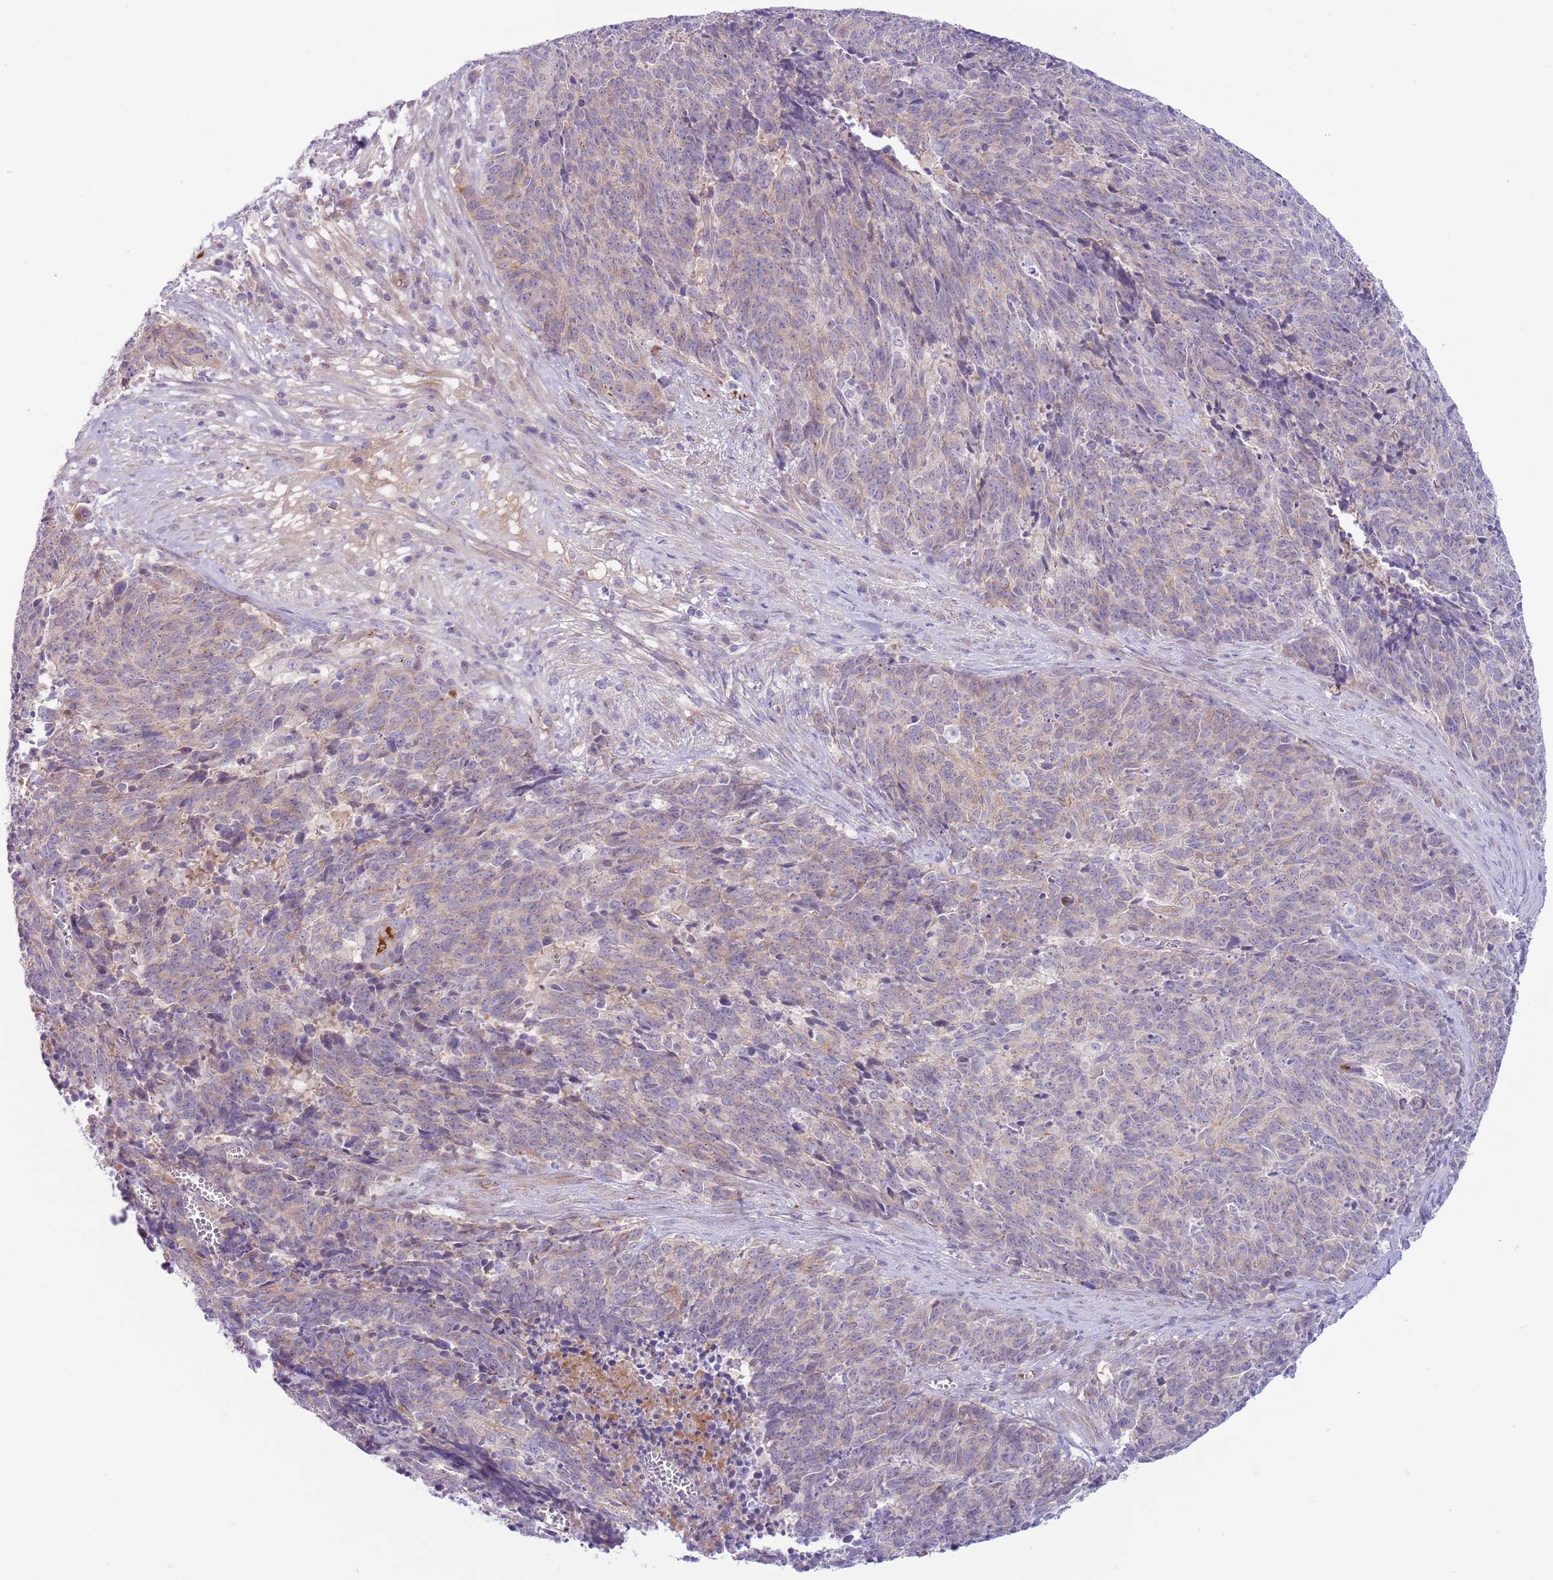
{"staining": {"intensity": "negative", "quantity": "none", "location": "none"}, "tissue": "cervical cancer", "cell_type": "Tumor cells", "image_type": "cancer", "snomed": [{"axis": "morphology", "description": "Squamous cell carcinoma, NOS"}, {"axis": "topography", "description": "Cervix"}], "caption": "Immunohistochemistry (IHC) of human cervical cancer reveals no expression in tumor cells.", "gene": "CFH", "patient": {"sex": "female", "age": 29}}